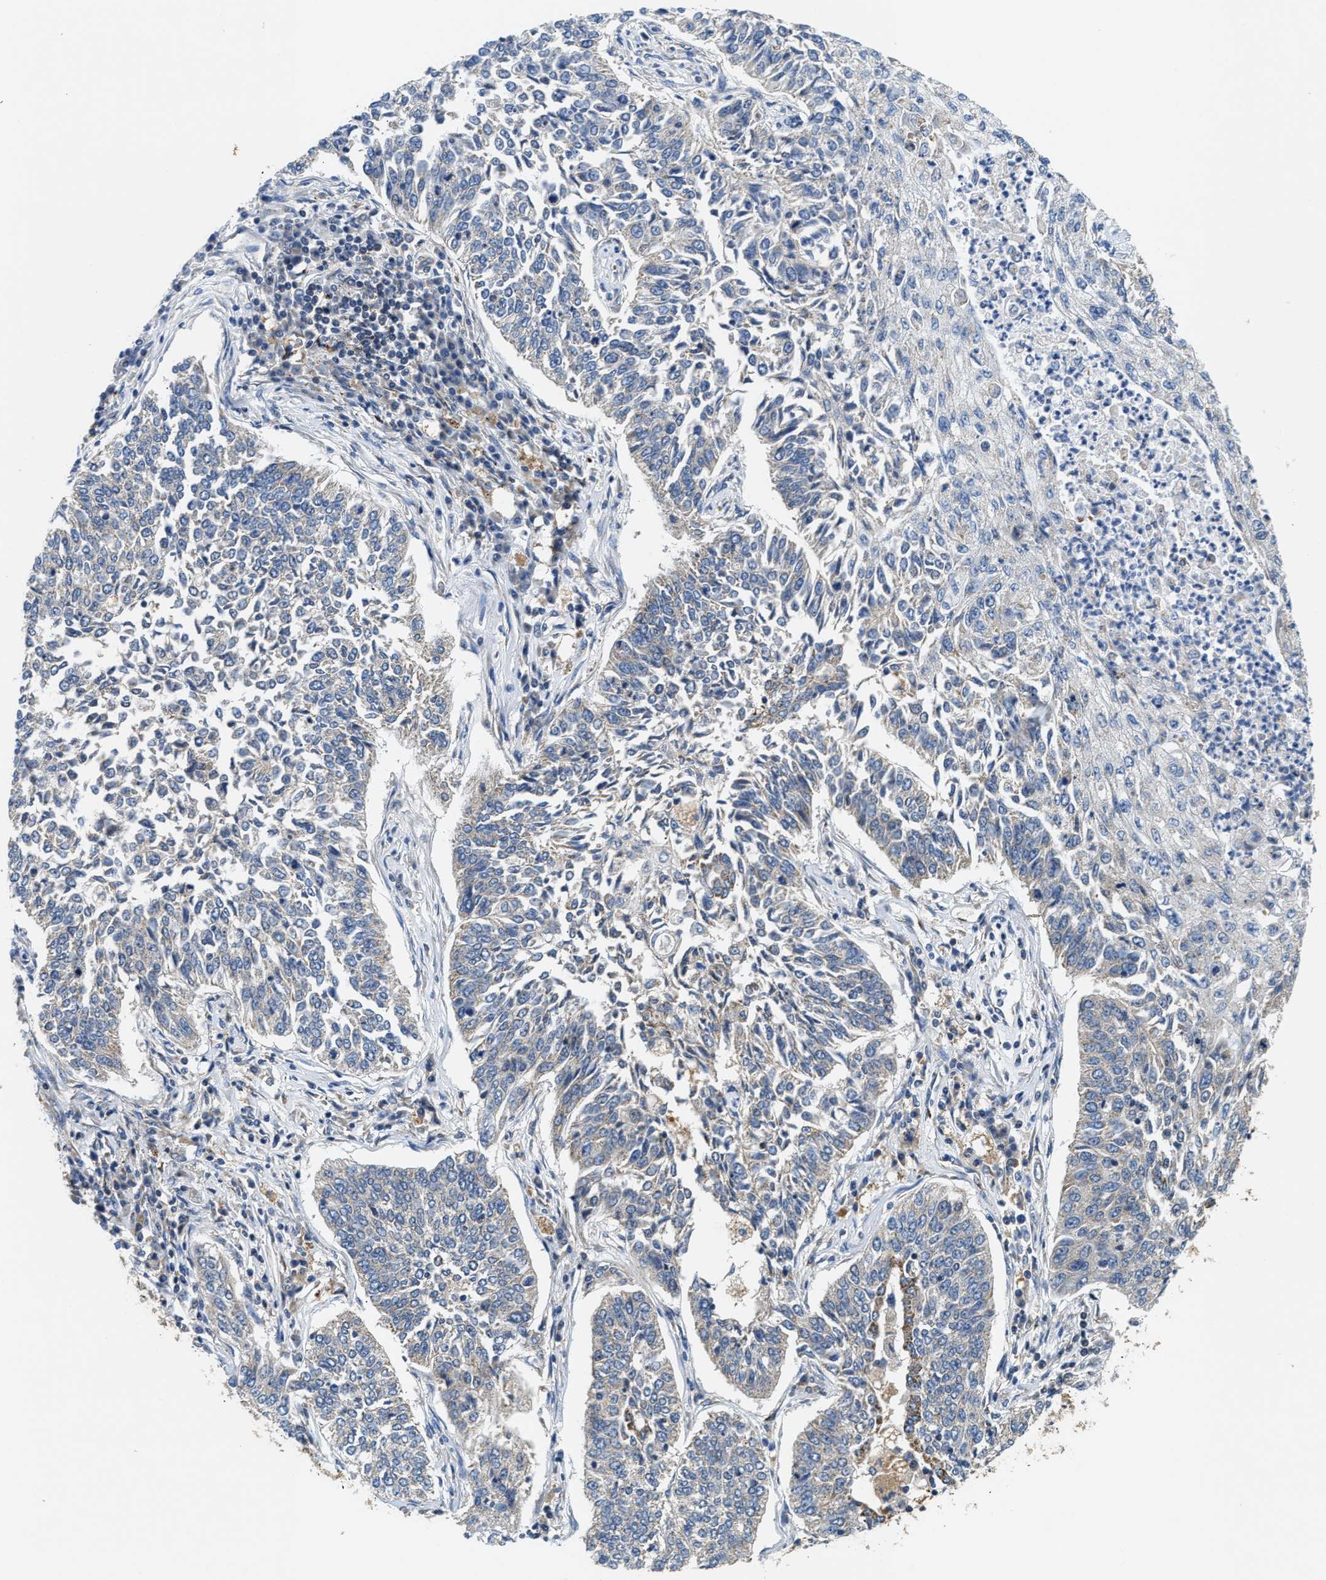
{"staining": {"intensity": "negative", "quantity": "none", "location": "none"}, "tissue": "lung cancer", "cell_type": "Tumor cells", "image_type": "cancer", "snomed": [{"axis": "morphology", "description": "Normal tissue, NOS"}, {"axis": "morphology", "description": "Squamous cell carcinoma, NOS"}, {"axis": "topography", "description": "Cartilage tissue"}, {"axis": "topography", "description": "Bronchus"}, {"axis": "topography", "description": "Lung"}], "caption": "This is an immunohistochemistry (IHC) image of lung squamous cell carcinoma. There is no staining in tumor cells.", "gene": "CCM2", "patient": {"sex": "female", "age": 49}}